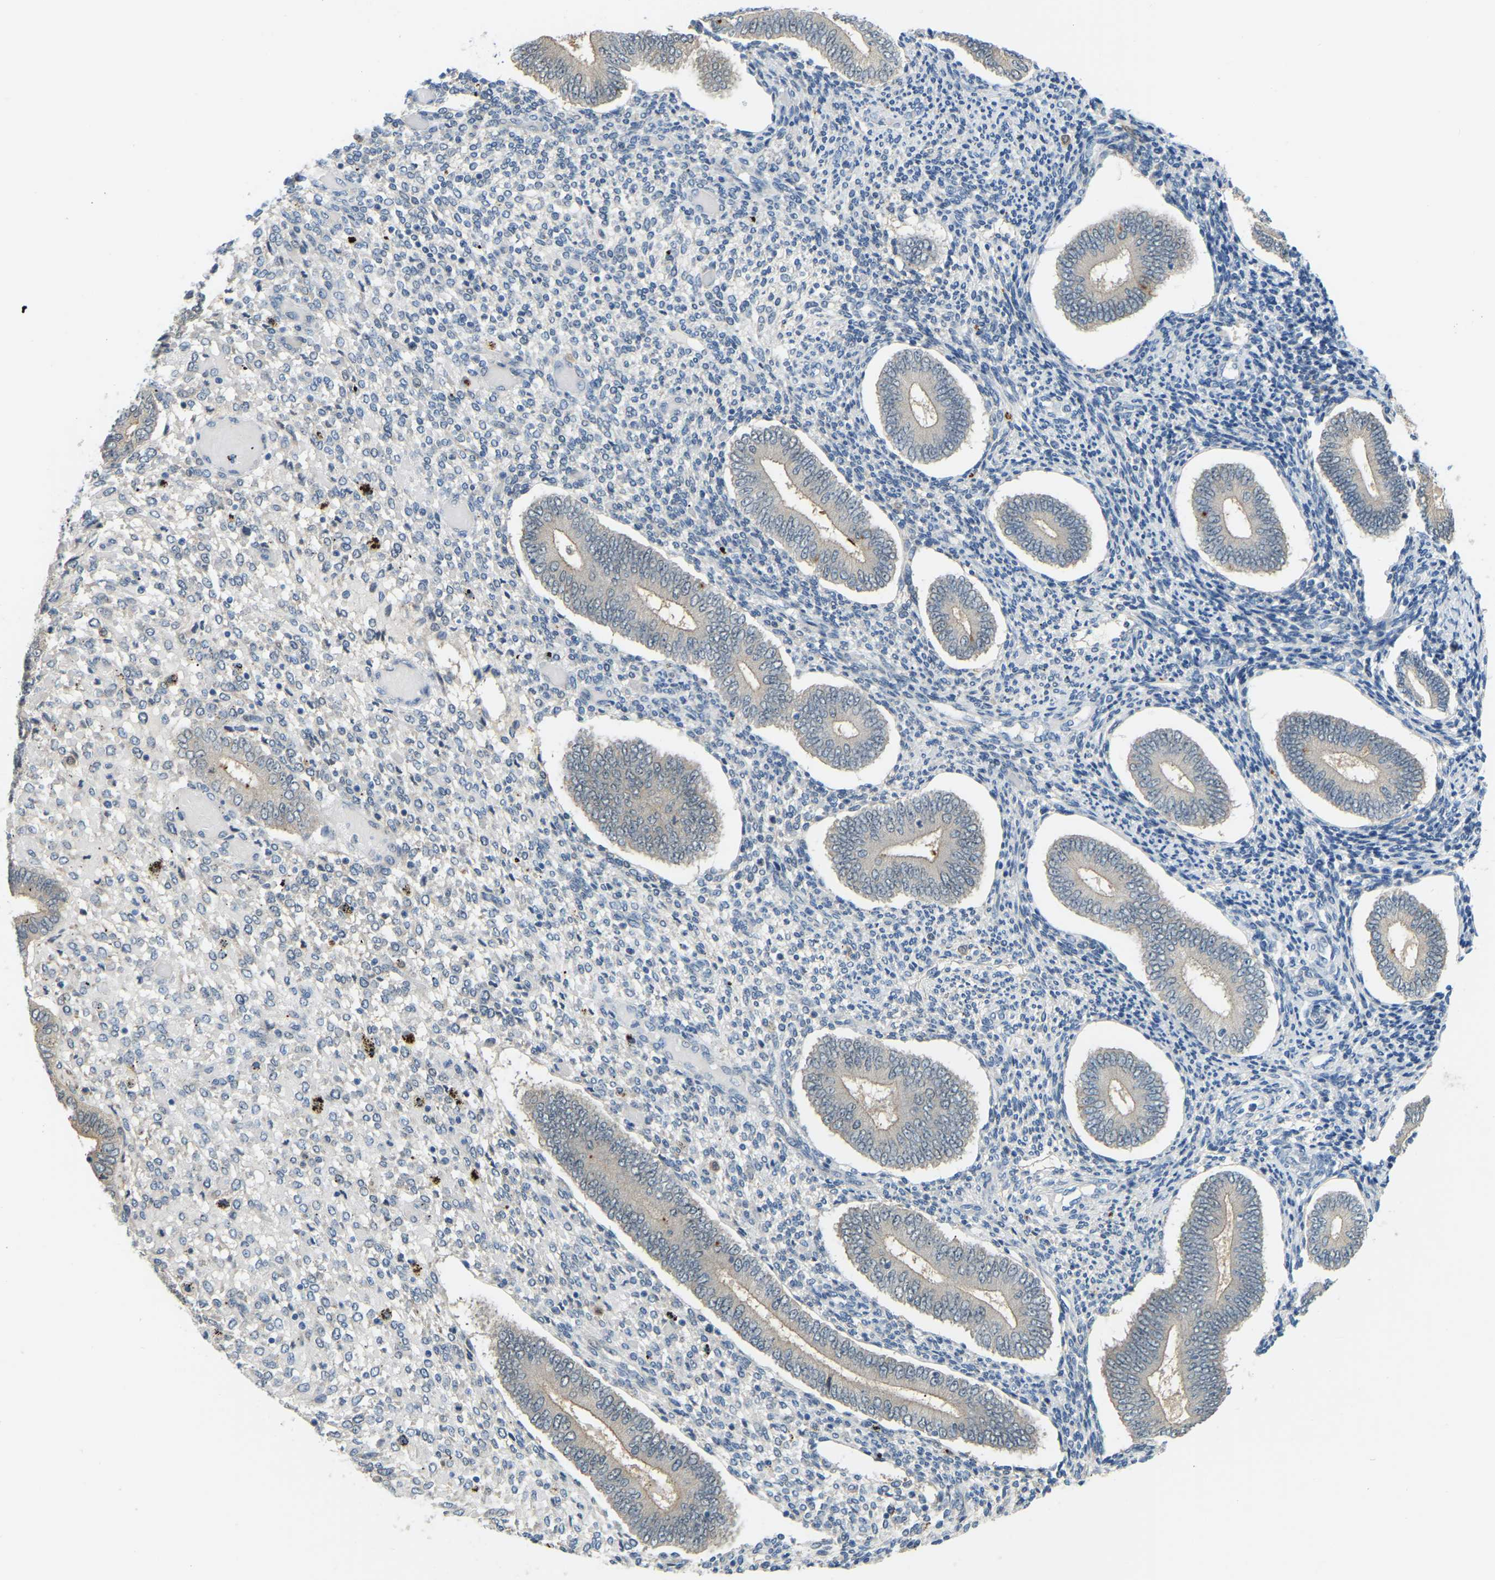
{"staining": {"intensity": "negative", "quantity": "none", "location": "none"}, "tissue": "endometrium", "cell_type": "Cells in endometrial stroma", "image_type": "normal", "snomed": [{"axis": "morphology", "description": "Normal tissue, NOS"}, {"axis": "topography", "description": "Endometrium"}], "caption": "Immunohistochemical staining of benign human endometrium shows no significant expression in cells in endometrial stroma. (Immunohistochemistry (ihc), brightfield microscopy, high magnification).", "gene": "NME8", "patient": {"sex": "female", "age": 42}}